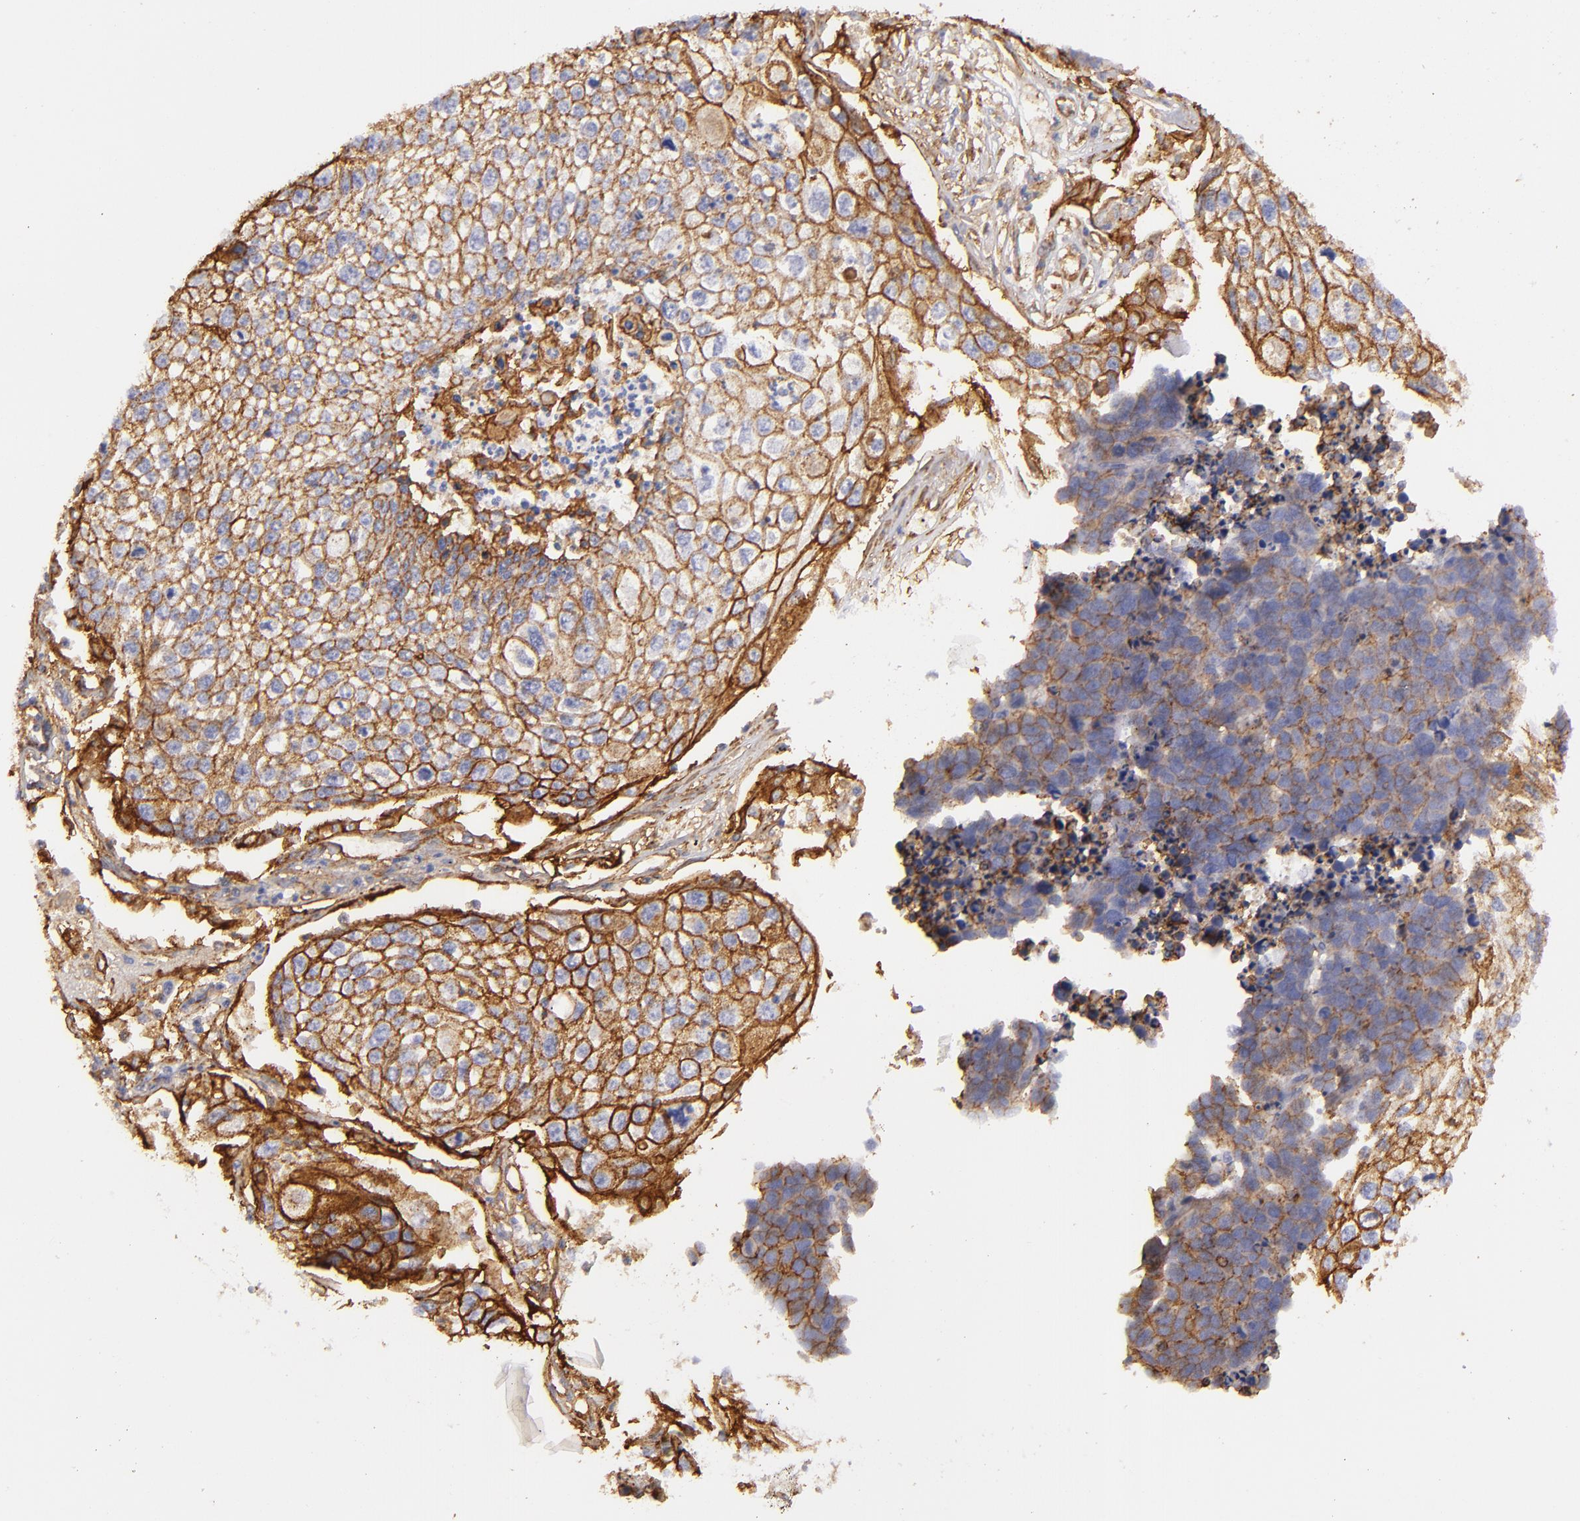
{"staining": {"intensity": "moderate", "quantity": ">75%", "location": "cytoplasmic/membranous"}, "tissue": "lung cancer", "cell_type": "Tumor cells", "image_type": "cancer", "snomed": [{"axis": "morphology", "description": "Squamous cell carcinoma, NOS"}, {"axis": "topography", "description": "Lung"}], "caption": "Immunohistochemistry (IHC) of human squamous cell carcinoma (lung) demonstrates medium levels of moderate cytoplasmic/membranous positivity in approximately >75% of tumor cells.", "gene": "CD151", "patient": {"sex": "male", "age": 75}}